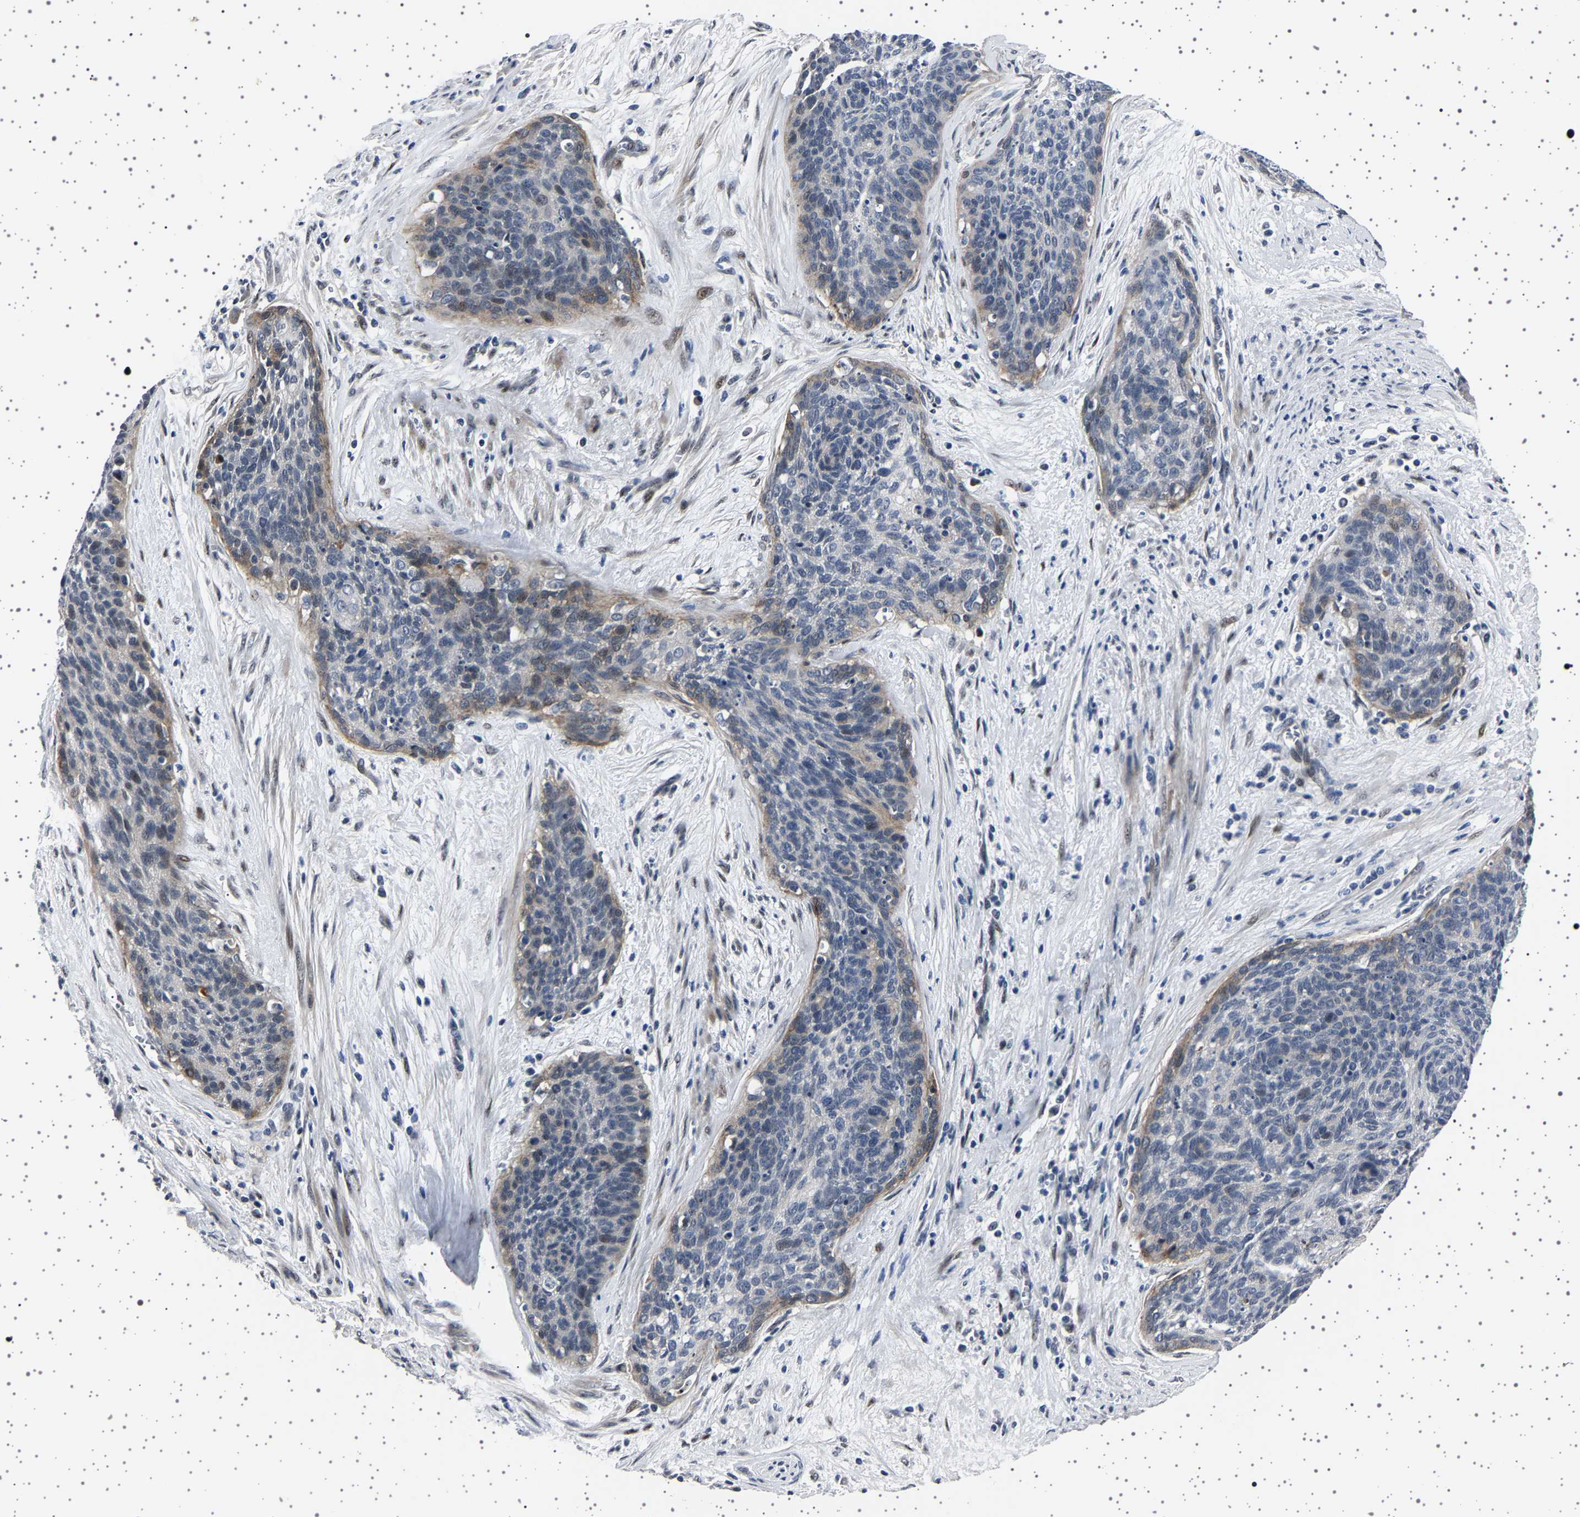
{"staining": {"intensity": "weak", "quantity": "<25%", "location": "cytoplasmic/membranous,nuclear"}, "tissue": "cervical cancer", "cell_type": "Tumor cells", "image_type": "cancer", "snomed": [{"axis": "morphology", "description": "Squamous cell carcinoma, NOS"}, {"axis": "topography", "description": "Cervix"}], "caption": "This is a micrograph of immunohistochemistry staining of cervical squamous cell carcinoma, which shows no positivity in tumor cells.", "gene": "PAK5", "patient": {"sex": "female", "age": 55}}